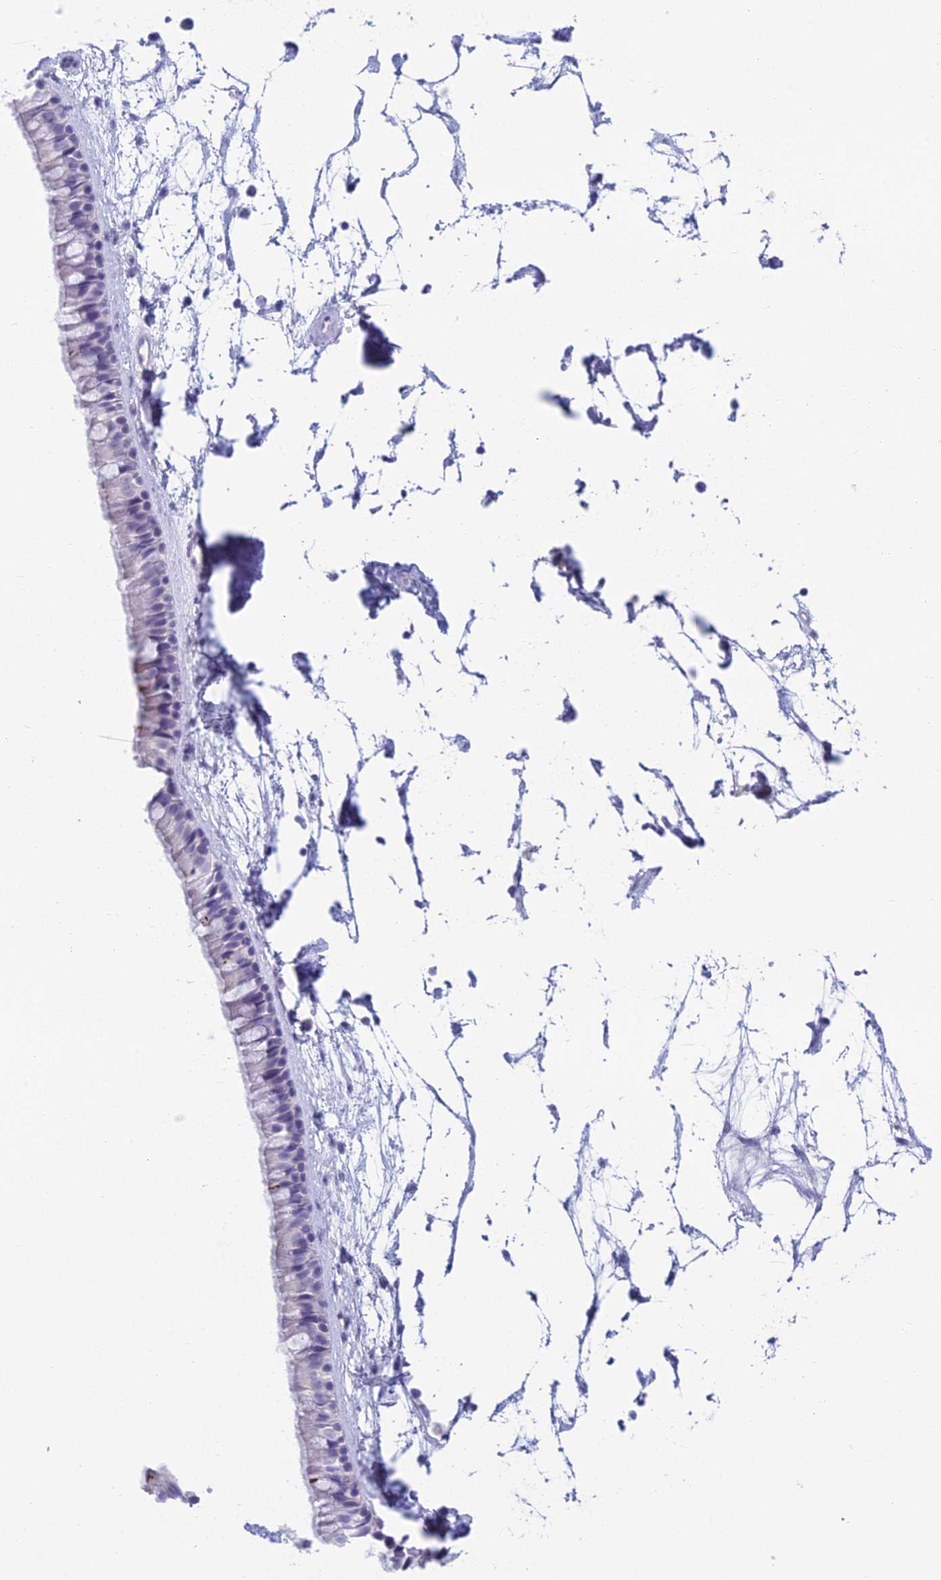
{"staining": {"intensity": "negative", "quantity": "none", "location": "none"}, "tissue": "nasopharynx", "cell_type": "Respiratory epithelial cells", "image_type": "normal", "snomed": [{"axis": "morphology", "description": "Normal tissue, NOS"}, {"axis": "topography", "description": "Nasopharynx"}], "caption": "This histopathology image is of benign nasopharynx stained with immunohistochemistry (IHC) to label a protein in brown with the nuclei are counter-stained blue. There is no expression in respiratory epithelial cells. (Stains: DAB immunohistochemistry with hematoxylin counter stain, Microscopy: brightfield microscopy at high magnification).", "gene": "TMEM161B", "patient": {"sex": "male", "age": 64}}